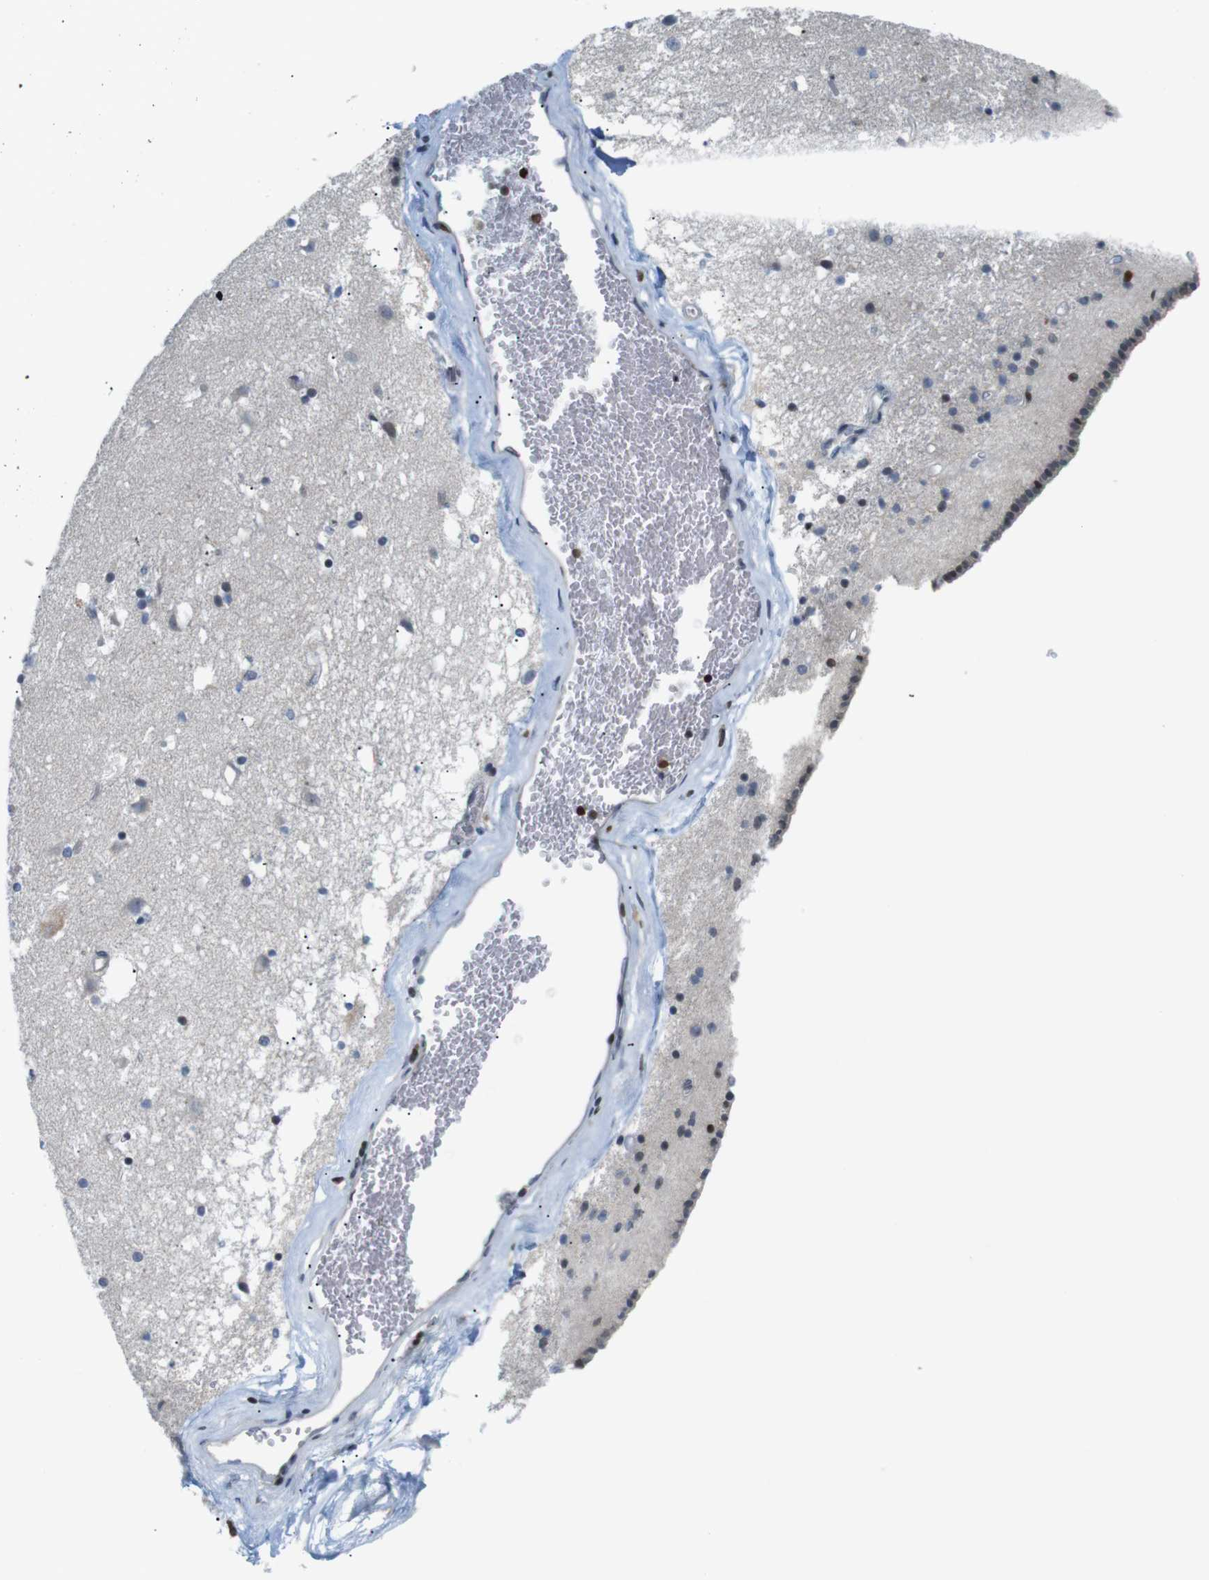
{"staining": {"intensity": "moderate", "quantity": "<25%", "location": "cytoplasmic/membranous,nuclear"}, "tissue": "caudate", "cell_type": "Glial cells", "image_type": "normal", "snomed": [{"axis": "morphology", "description": "Normal tissue, NOS"}, {"axis": "topography", "description": "Lateral ventricle wall"}], "caption": "Protein expression analysis of benign caudate demonstrates moderate cytoplasmic/membranous,nuclear expression in approximately <25% of glial cells. (IHC, brightfield microscopy, high magnification).", "gene": "MBD1", "patient": {"sex": "male", "age": 45}}